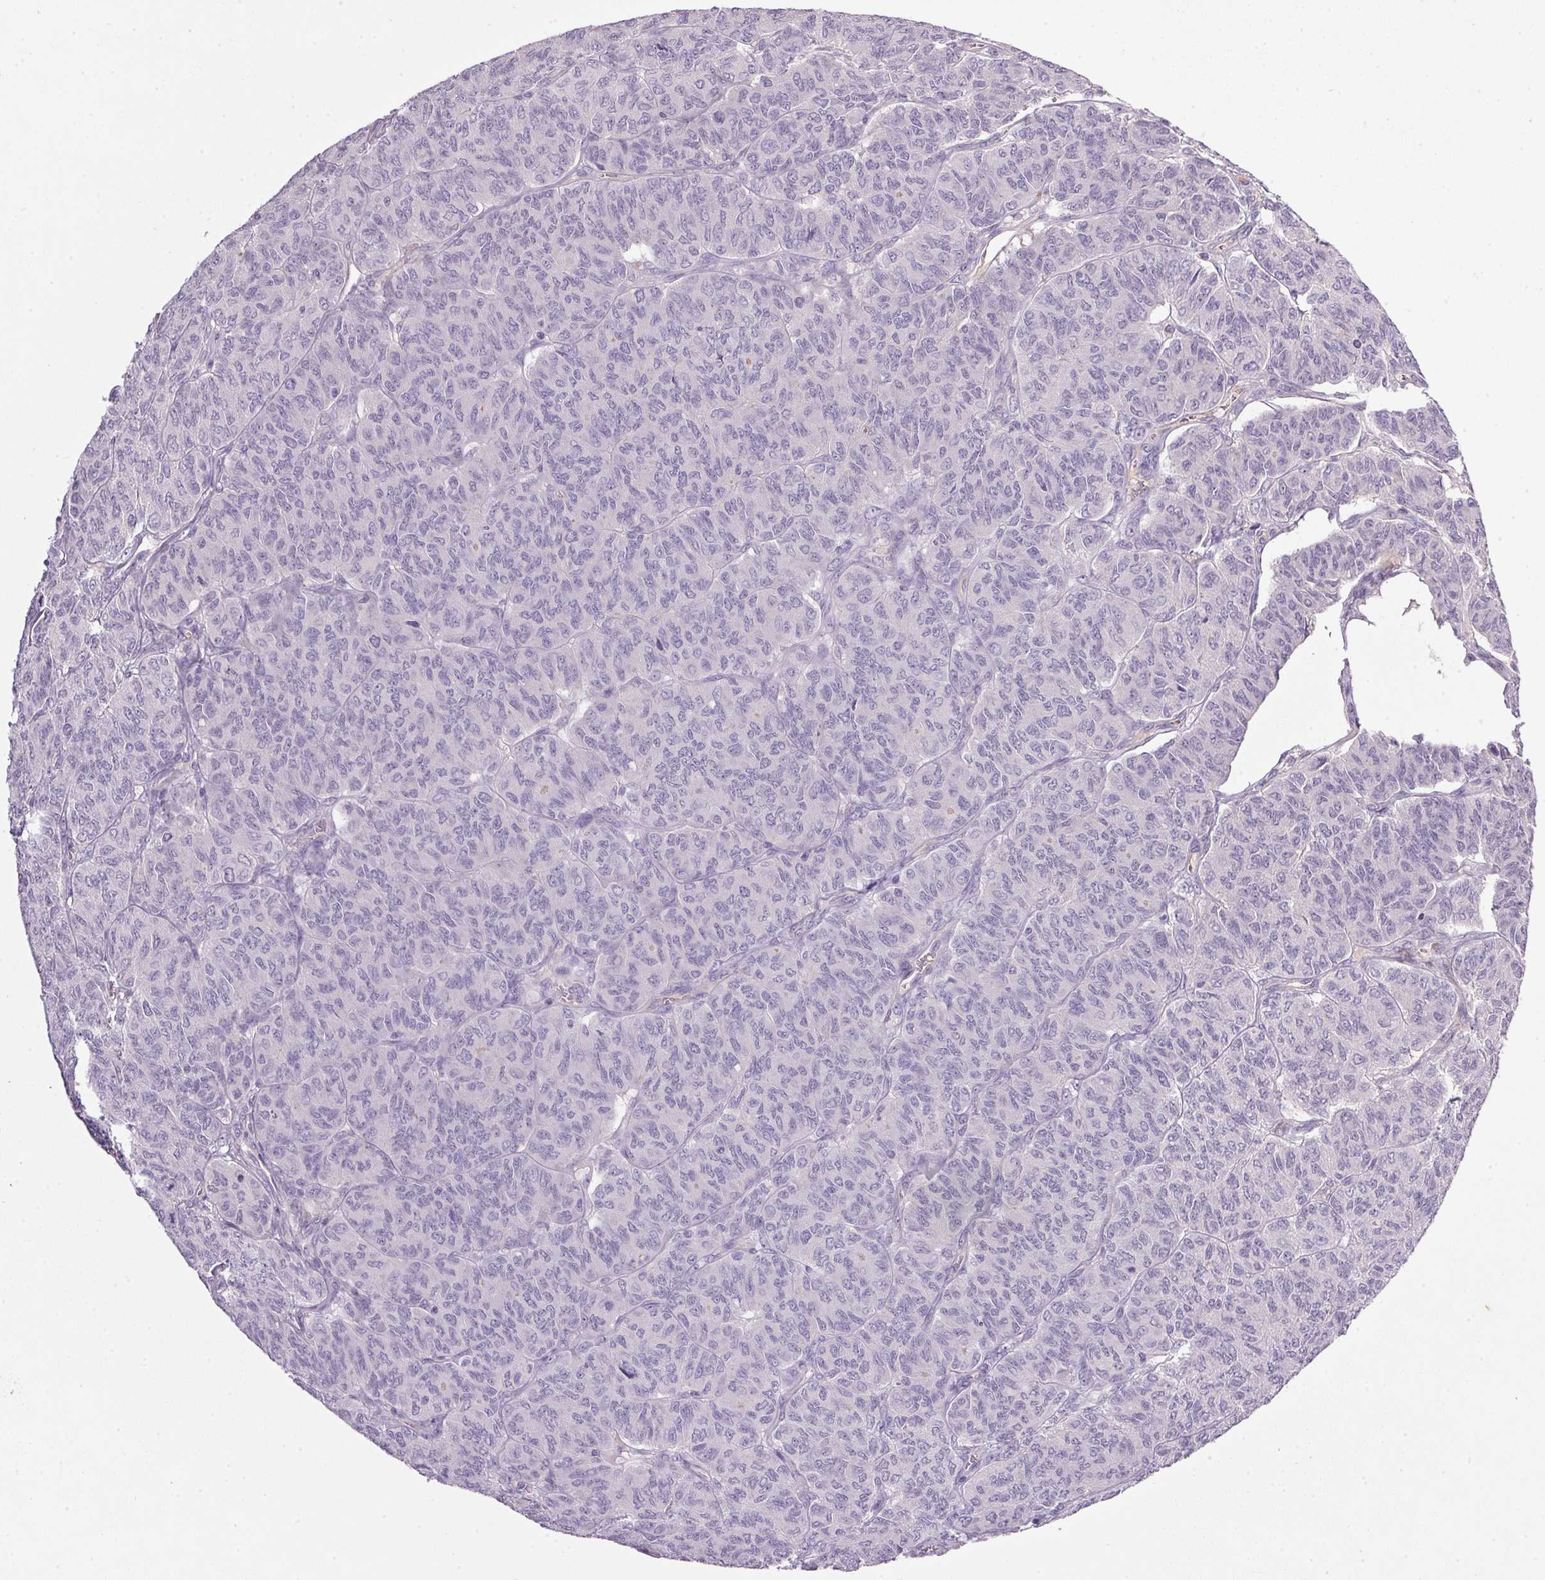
{"staining": {"intensity": "negative", "quantity": "none", "location": "none"}, "tissue": "ovarian cancer", "cell_type": "Tumor cells", "image_type": "cancer", "snomed": [{"axis": "morphology", "description": "Carcinoma, endometroid"}, {"axis": "topography", "description": "Ovary"}], "caption": "Immunohistochemistry (IHC) of human ovarian cancer demonstrates no staining in tumor cells.", "gene": "APOC4", "patient": {"sex": "female", "age": 80}}